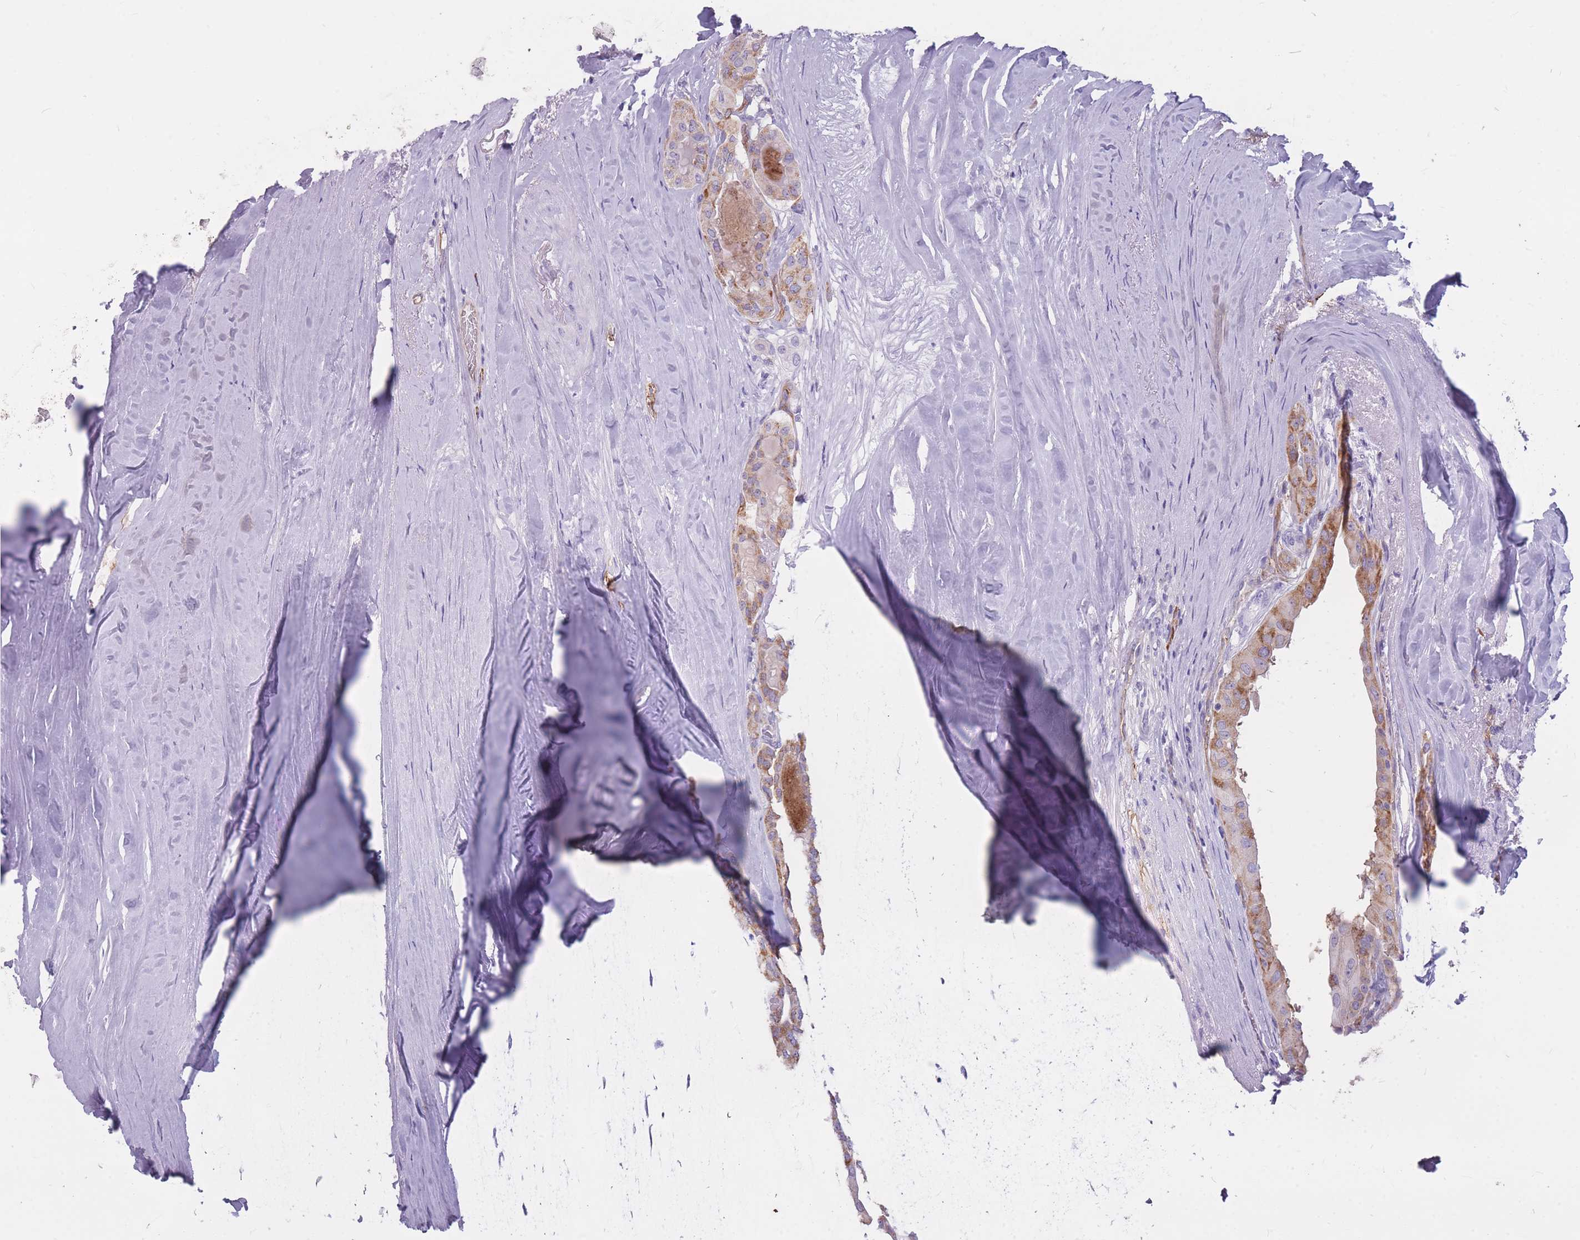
{"staining": {"intensity": "moderate", "quantity": "25%-75%", "location": "cytoplasmic/membranous"}, "tissue": "thyroid cancer", "cell_type": "Tumor cells", "image_type": "cancer", "snomed": [{"axis": "morphology", "description": "Papillary adenocarcinoma, NOS"}, {"axis": "topography", "description": "Thyroid gland"}], "caption": "Human thyroid cancer stained with a protein marker displays moderate staining in tumor cells.", "gene": "GNA11", "patient": {"sex": "female", "age": 59}}